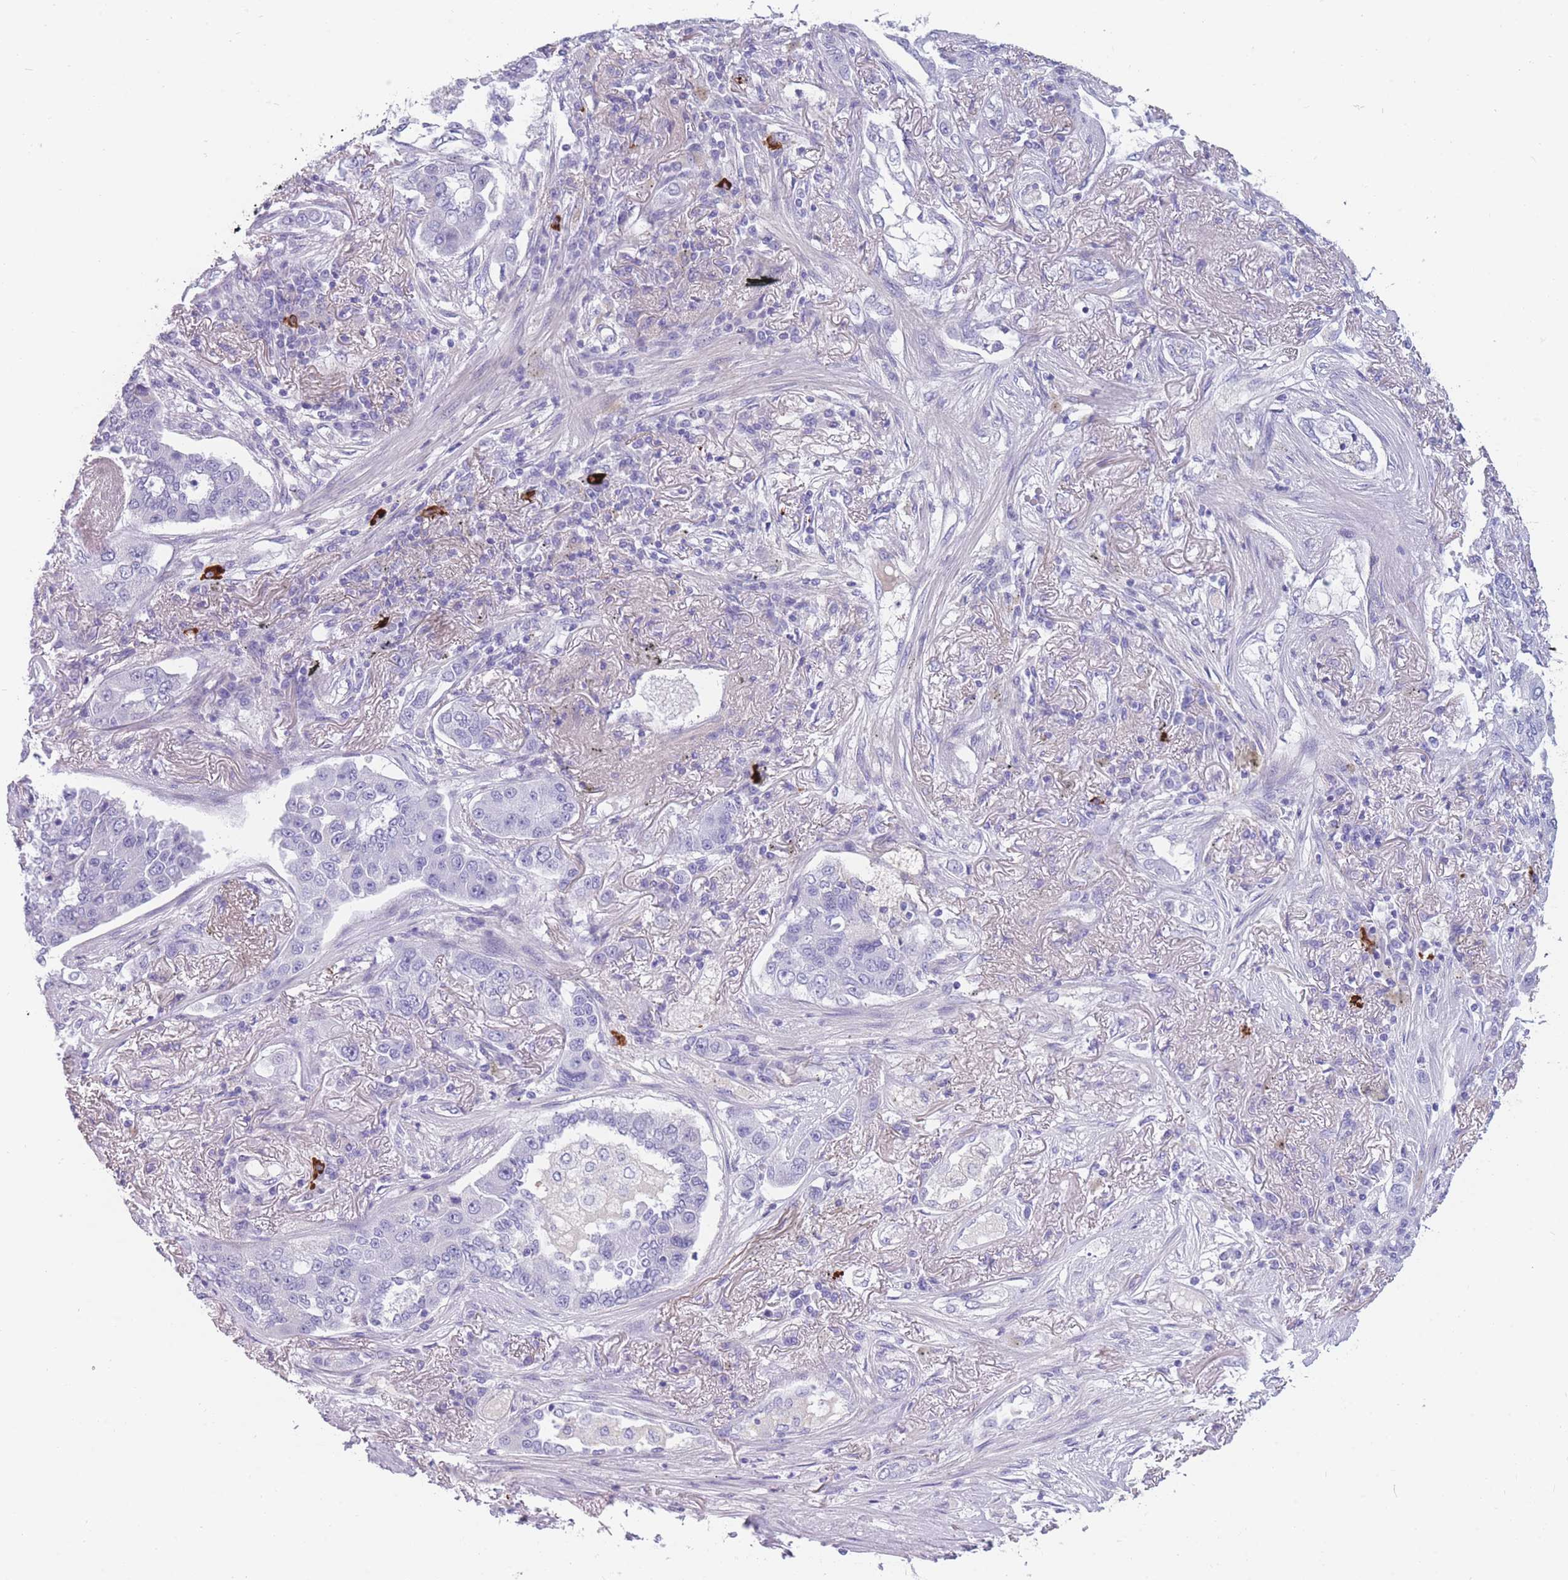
{"staining": {"intensity": "negative", "quantity": "none", "location": "none"}, "tissue": "lung cancer", "cell_type": "Tumor cells", "image_type": "cancer", "snomed": [{"axis": "morphology", "description": "Adenocarcinoma, NOS"}, {"axis": "topography", "description": "Lung"}], "caption": "Immunohistochemistry (IHC) histopathology image of neoplastic tissue: human lung cancer stained with DAB (3,3'-diaminobenzidine) displays no significant protein staining in tumor cells.", "gene": "TNFSF11", "patient": {"sex": "male", "age": 49}}